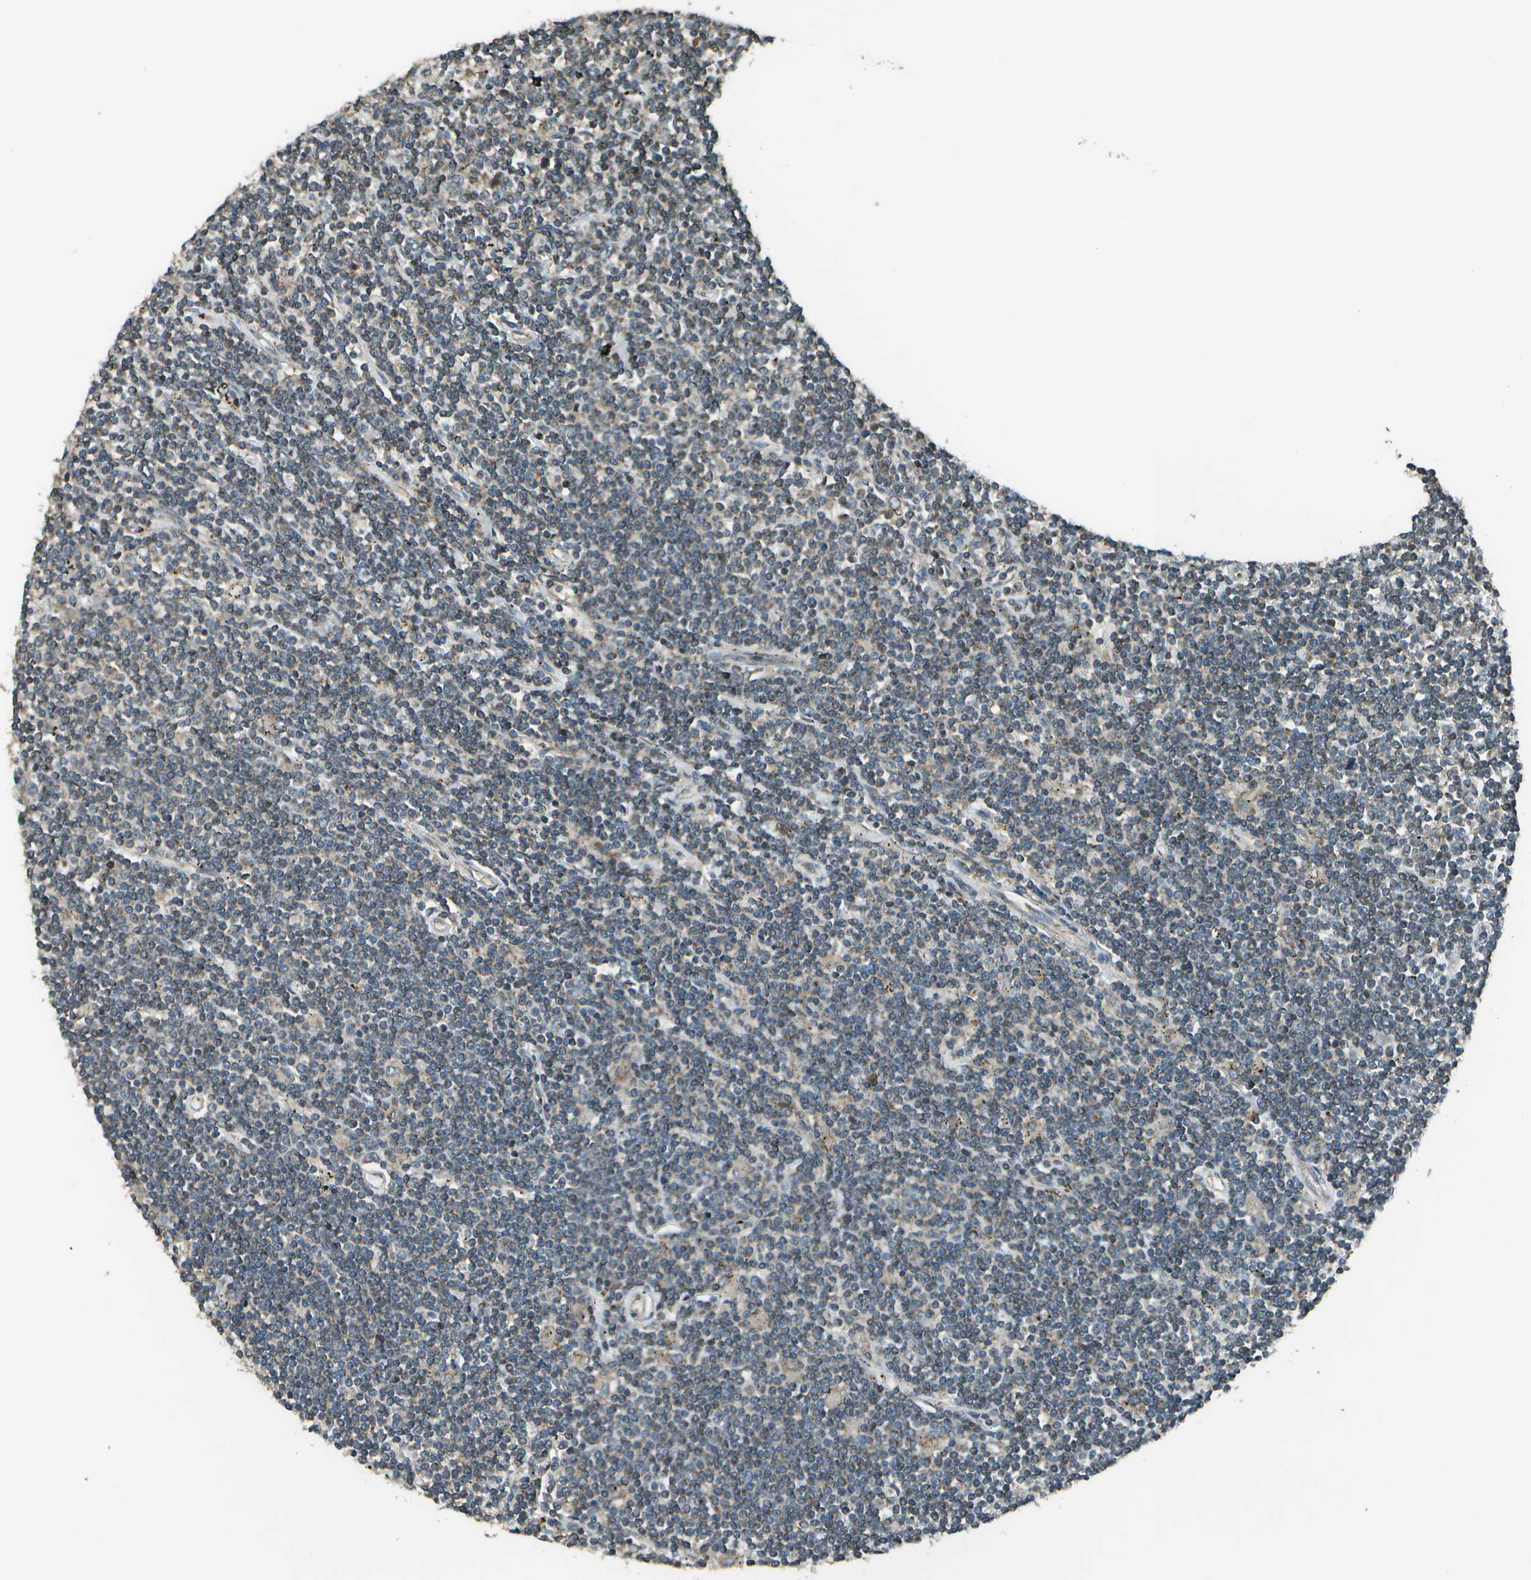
{"staining": {"intensity": "weak", "quantity": "25%-75%", "location": "cytoplasmic/membranous"}, "tissue": "lymphoma", "cell_type": "Tumor cells", "image_type": "cancer", "snomed": [{"axis": "morphology", "description": "Malignant lymphoma, non-Hodgkin's type, Low grade"}, {"axis": "topography", "description": "Spleen"}], "caption": "Immunohistochemical staining of lymphoma demonstrates low levels of weak cytoplasmic/membranous staining in approximately 25%-75% of tumor cells. The protein of interest is stained brown, and the nuclei are stained in blue (DAB (3,3'-diaminobenzidine) IHC with brightfield microscopy, high magnification).", "gene": "PLPBP", "patient": {"sex": "male", "age": 76}}